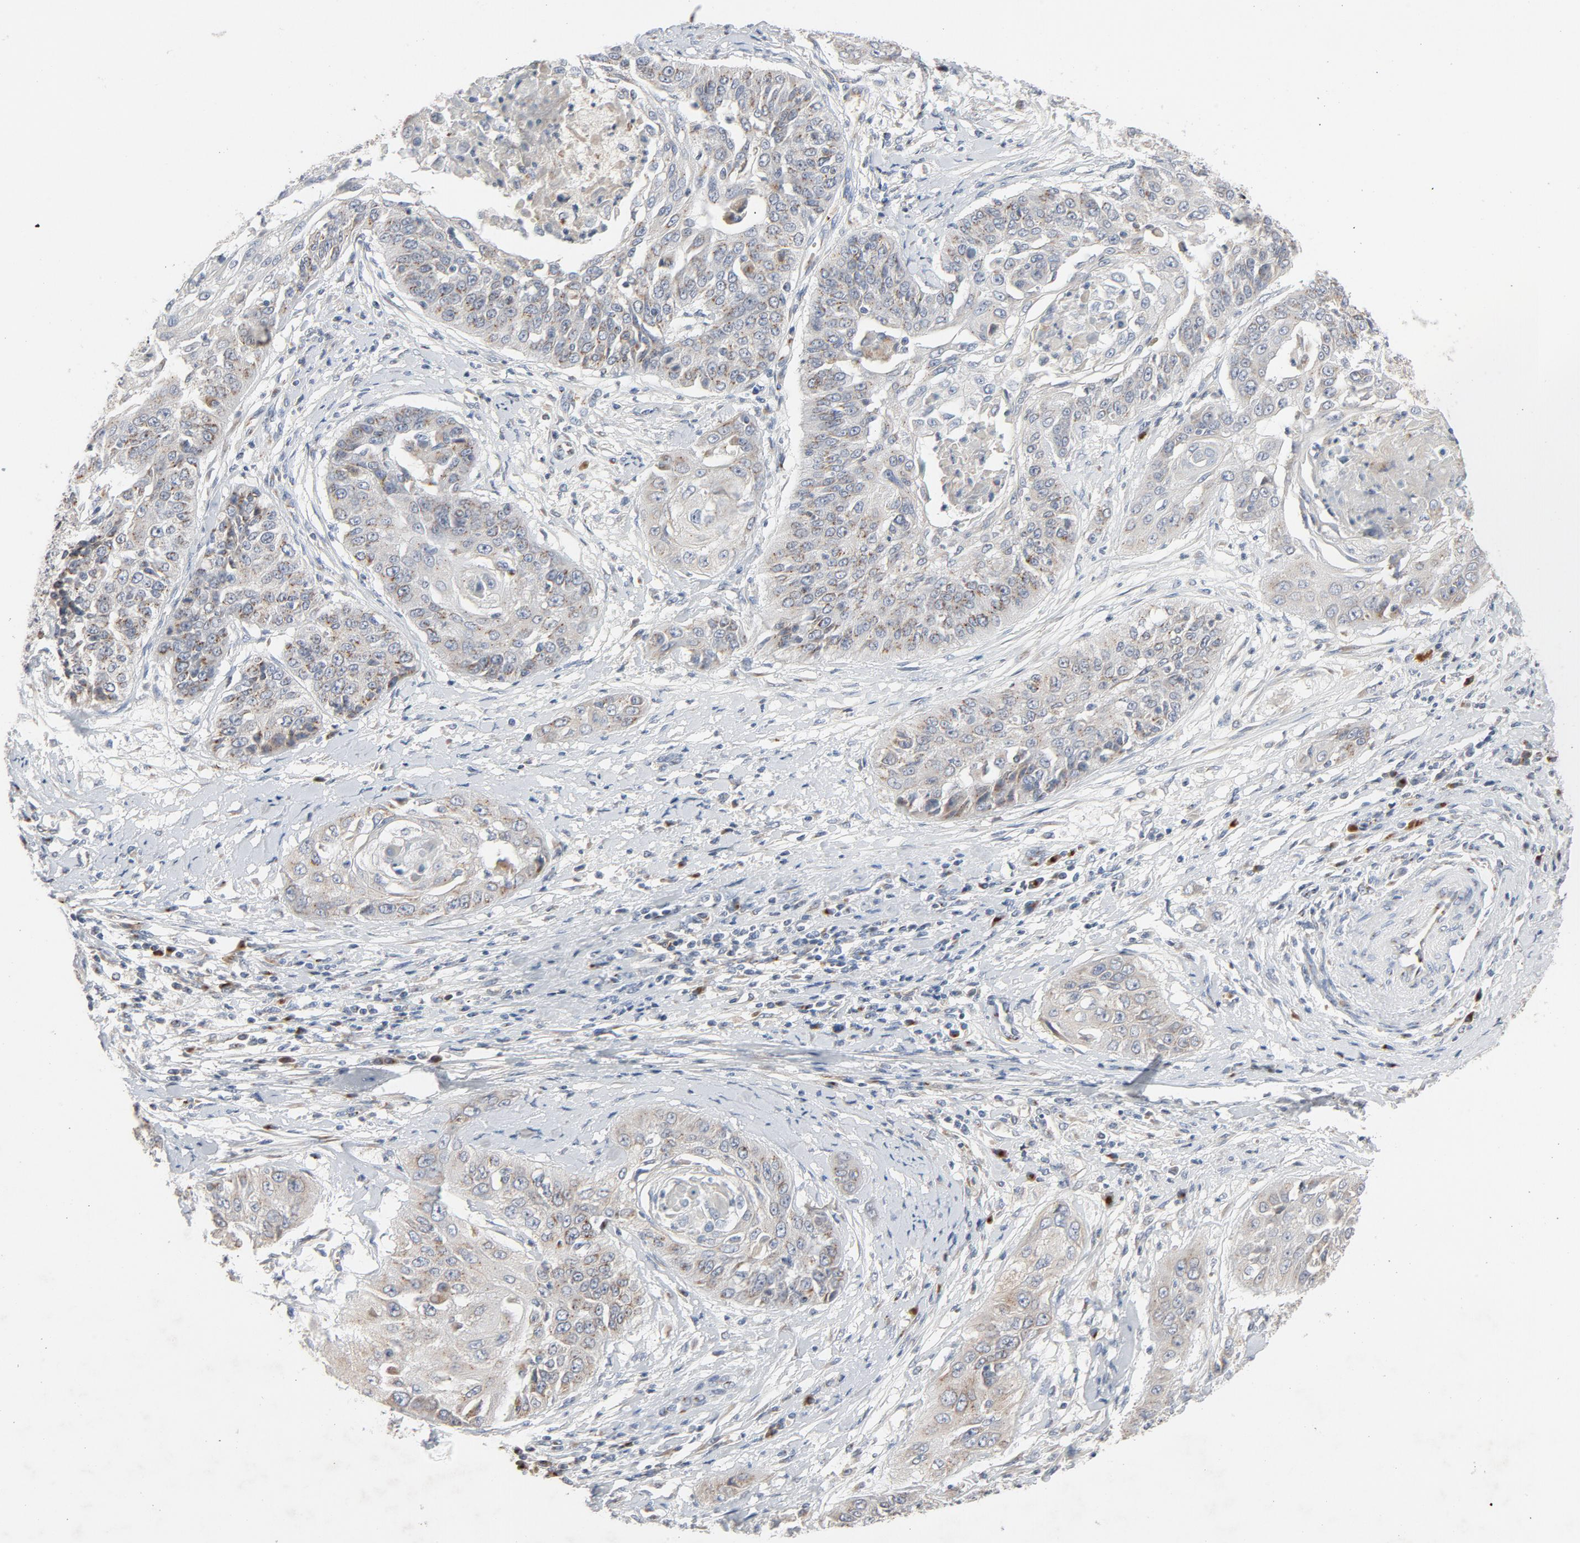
{"staining": {"intensity": "negative", "quantity": "none", "location": "none"}, "tissue": "cervical cancer", "cell_type": "Tumor cells", "image_type": "cancer", "snomed": [{"axis": "morphology", "description": "Adenocarcinoma, NOS"}, {"axis": "topography", "description": "Cervix"}], "caption": "High power microscopy histopathology image of an immunohistochemistry histopathology image of cervical cancer, revealing no significant positivity in tumor cells. (DAB immunohistochemistry visualized using brightfield microscopy, high magnification).", "gene": "LMAN2", "patient": {"sex": "female", "age": 49}}